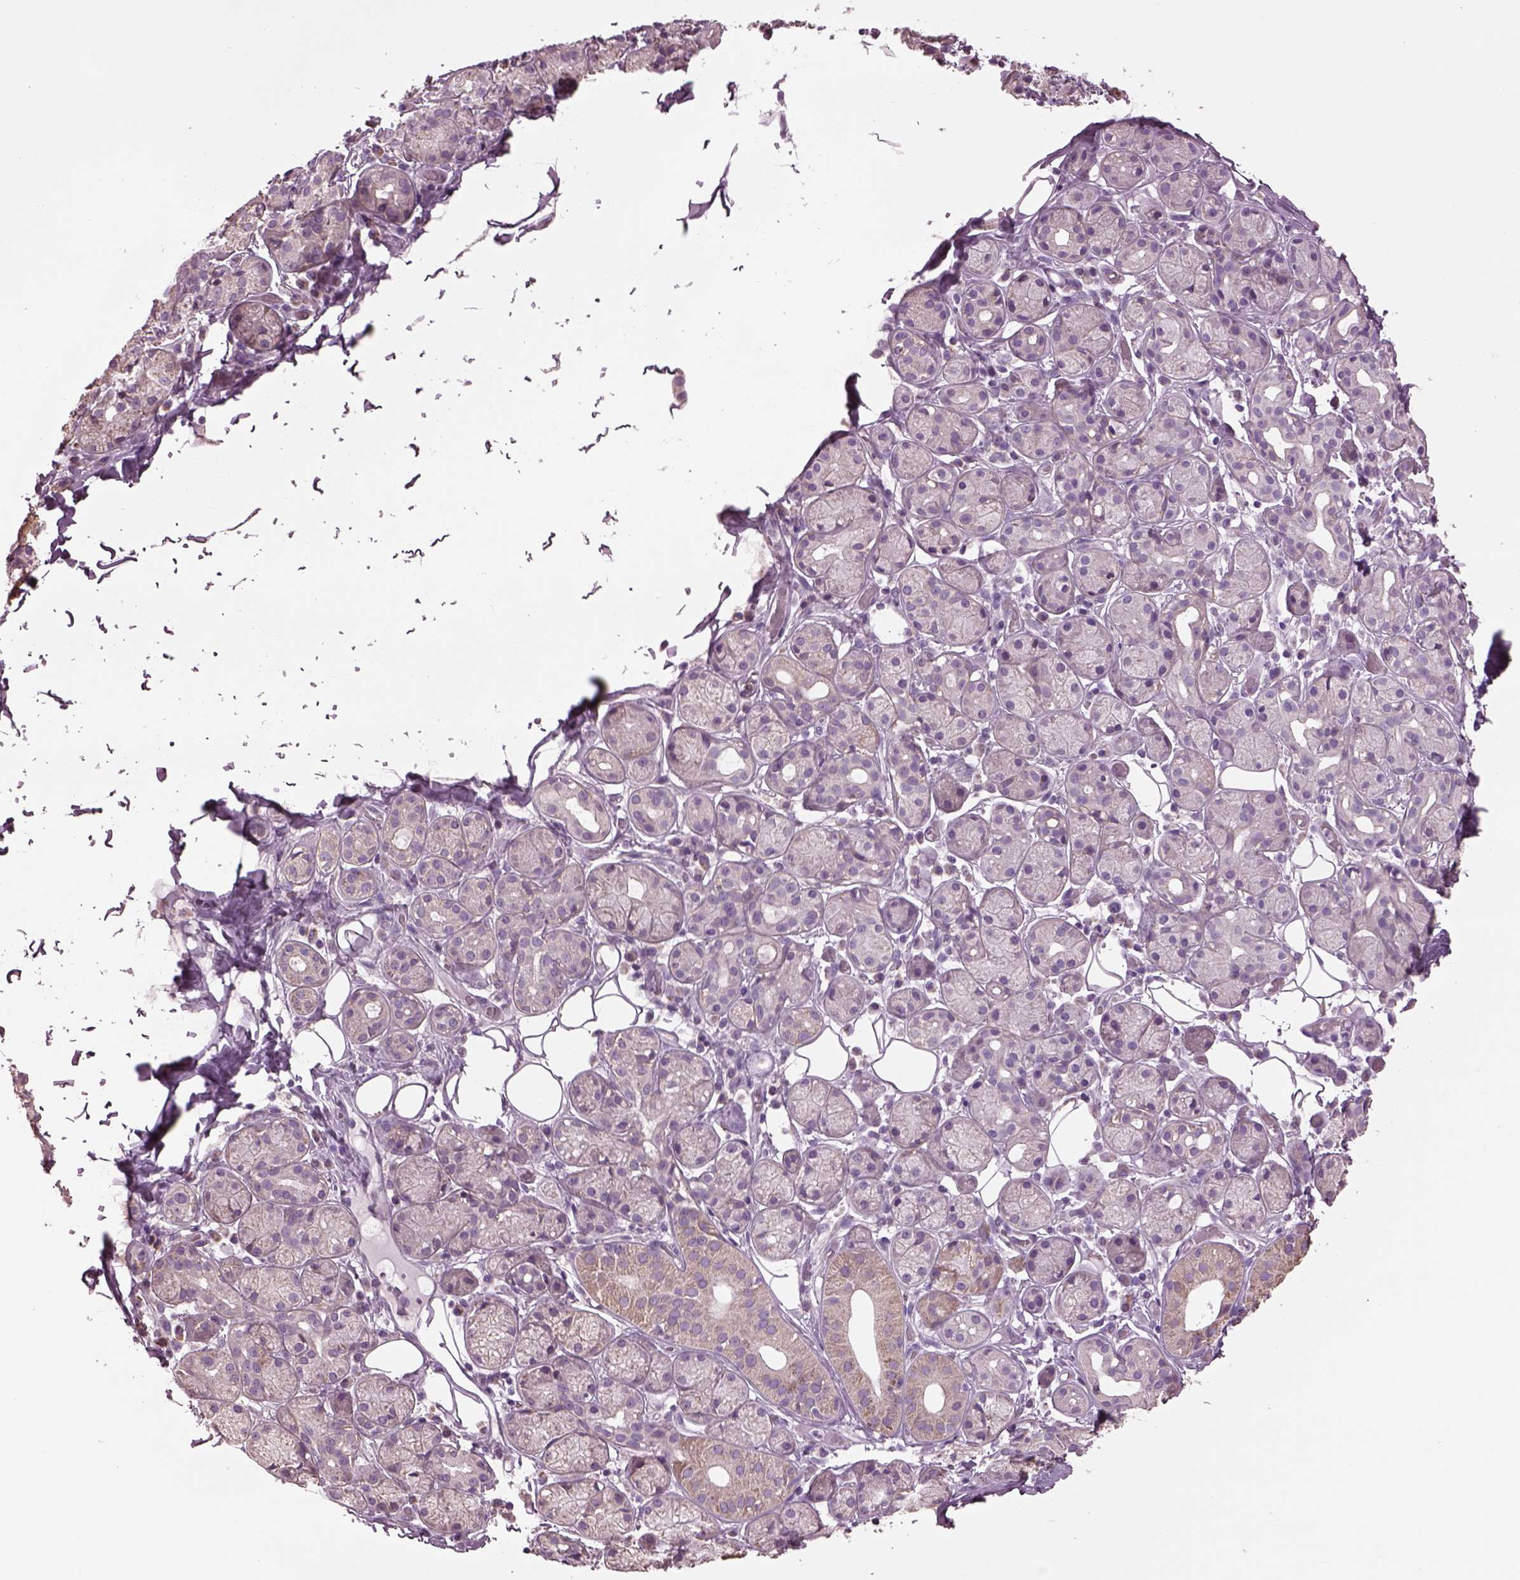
{"staining": {"intensity": "weak", "quantity": "<25%", "location": "cytoplasmic/membranous"}, "tissue": "salivary gland", "cell_type": "Glandular cells", "image_type": "normal", "snomed": [{"axis": "morphology", "description": "Normal tissue, NOS"}, {"axis": "topography", "description": "Salivary gland"}, {"axis": "topography", "description": "Peripheral nerve tissue"}], "caption": "Immunohistochemical staining of benign human salivary gland demonstrates no significant staining in glandular cells.", "gene": "SPATA7", "patient": {"sex": "male", "age": 71}}